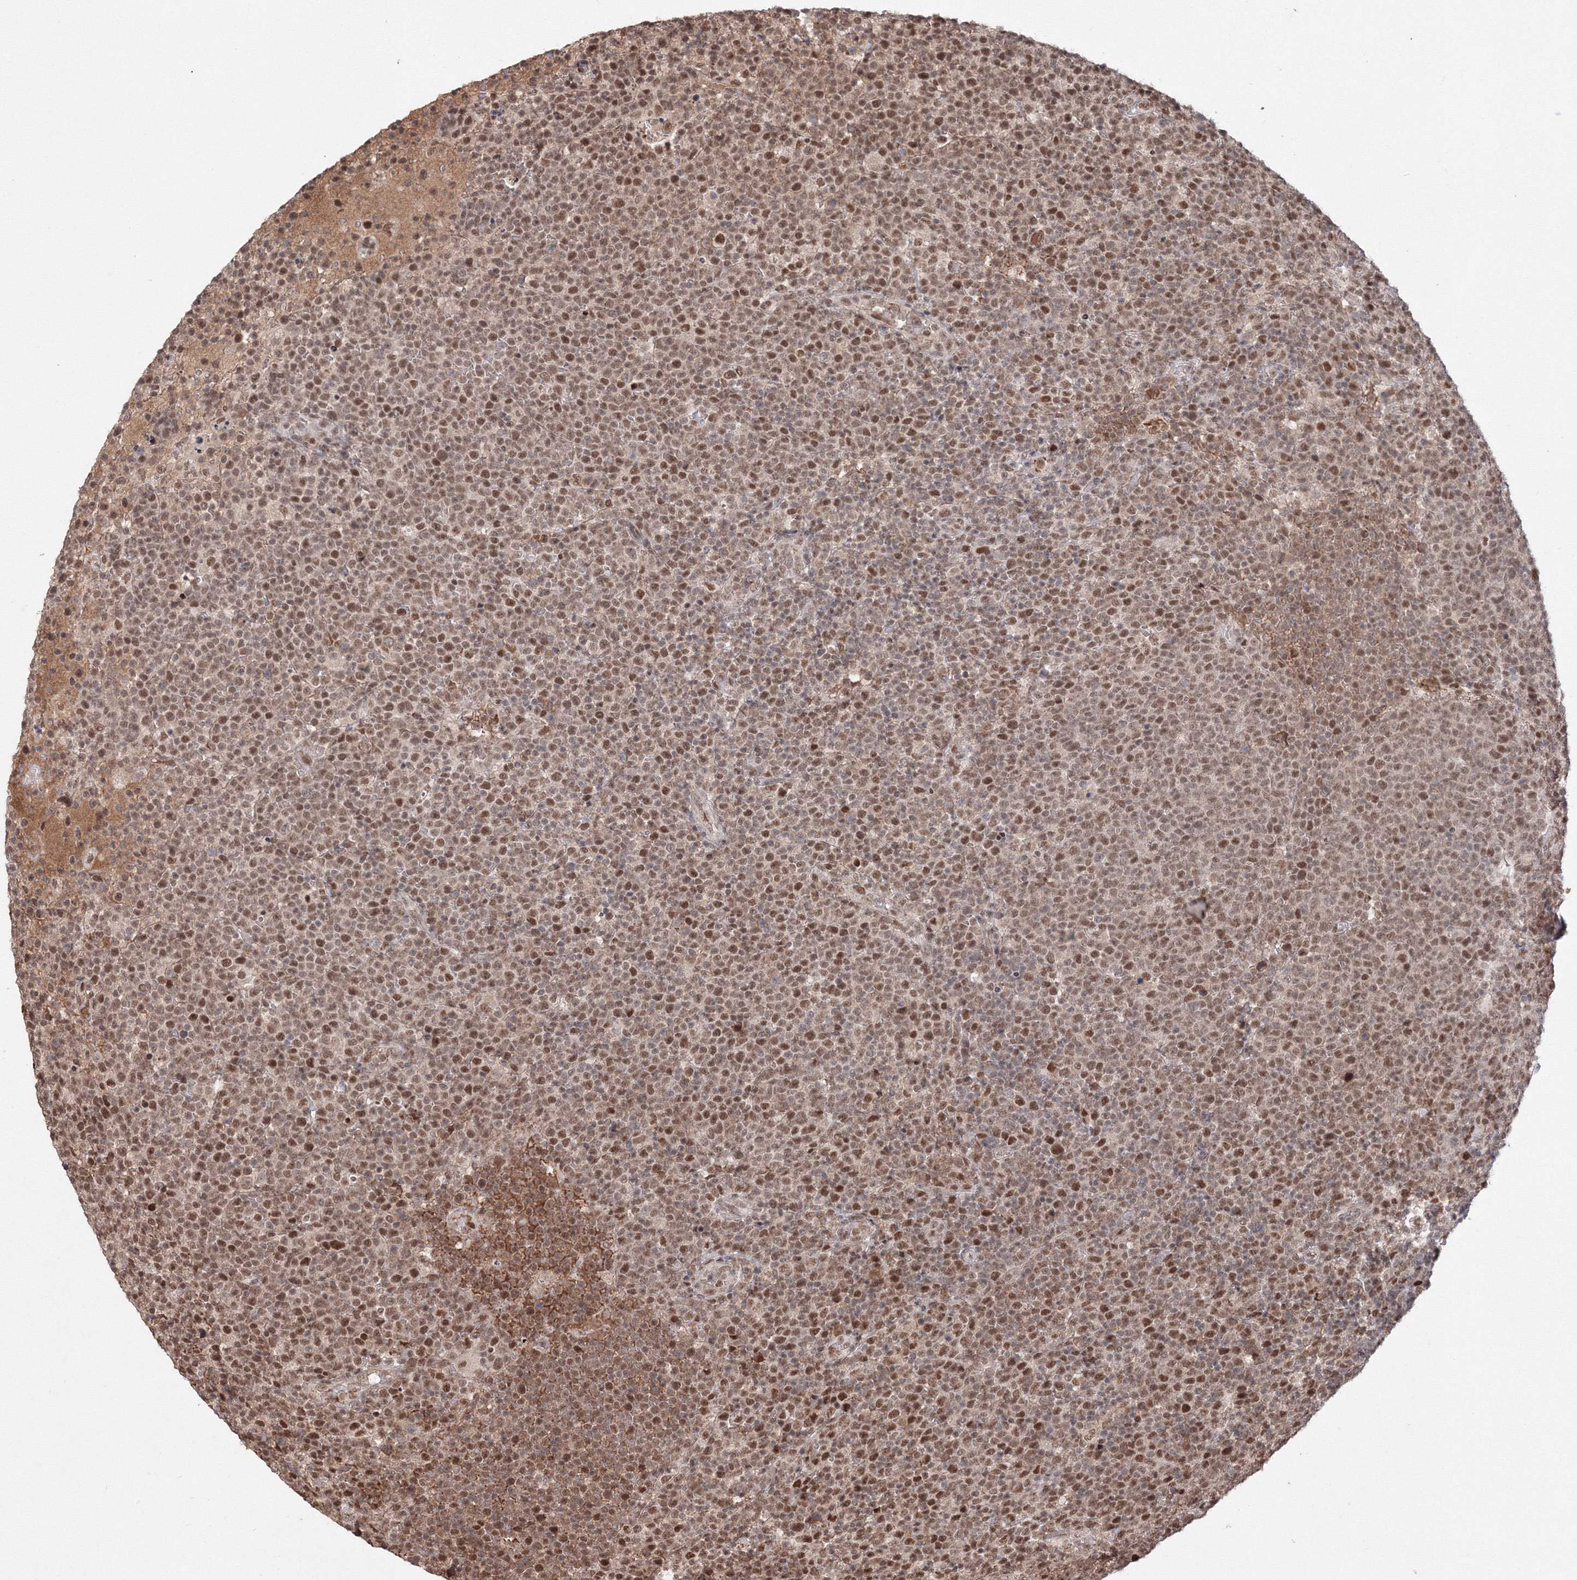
{"staining": {"intensity": "moderate", "quantity": ">75%", "location": "nuclear"}, "tissue": "lymphoma", "cell_type": "Tumor cells", "image_type": "cancer", "snomed": [{"axis": "morphology", "description": "Malignant lymphoma, non-Hodgkin's type, High grade"}, {"axis": "topography", "description": "Lymph node"}], "caption": "Immunohistochemistry (IHC) of human lymphoma demonstrates medium levels of moderate nuclear expression in about >75% of tumor cells.", "gene": "IWS1", "patient": {"sex": "male", "age": 61}}